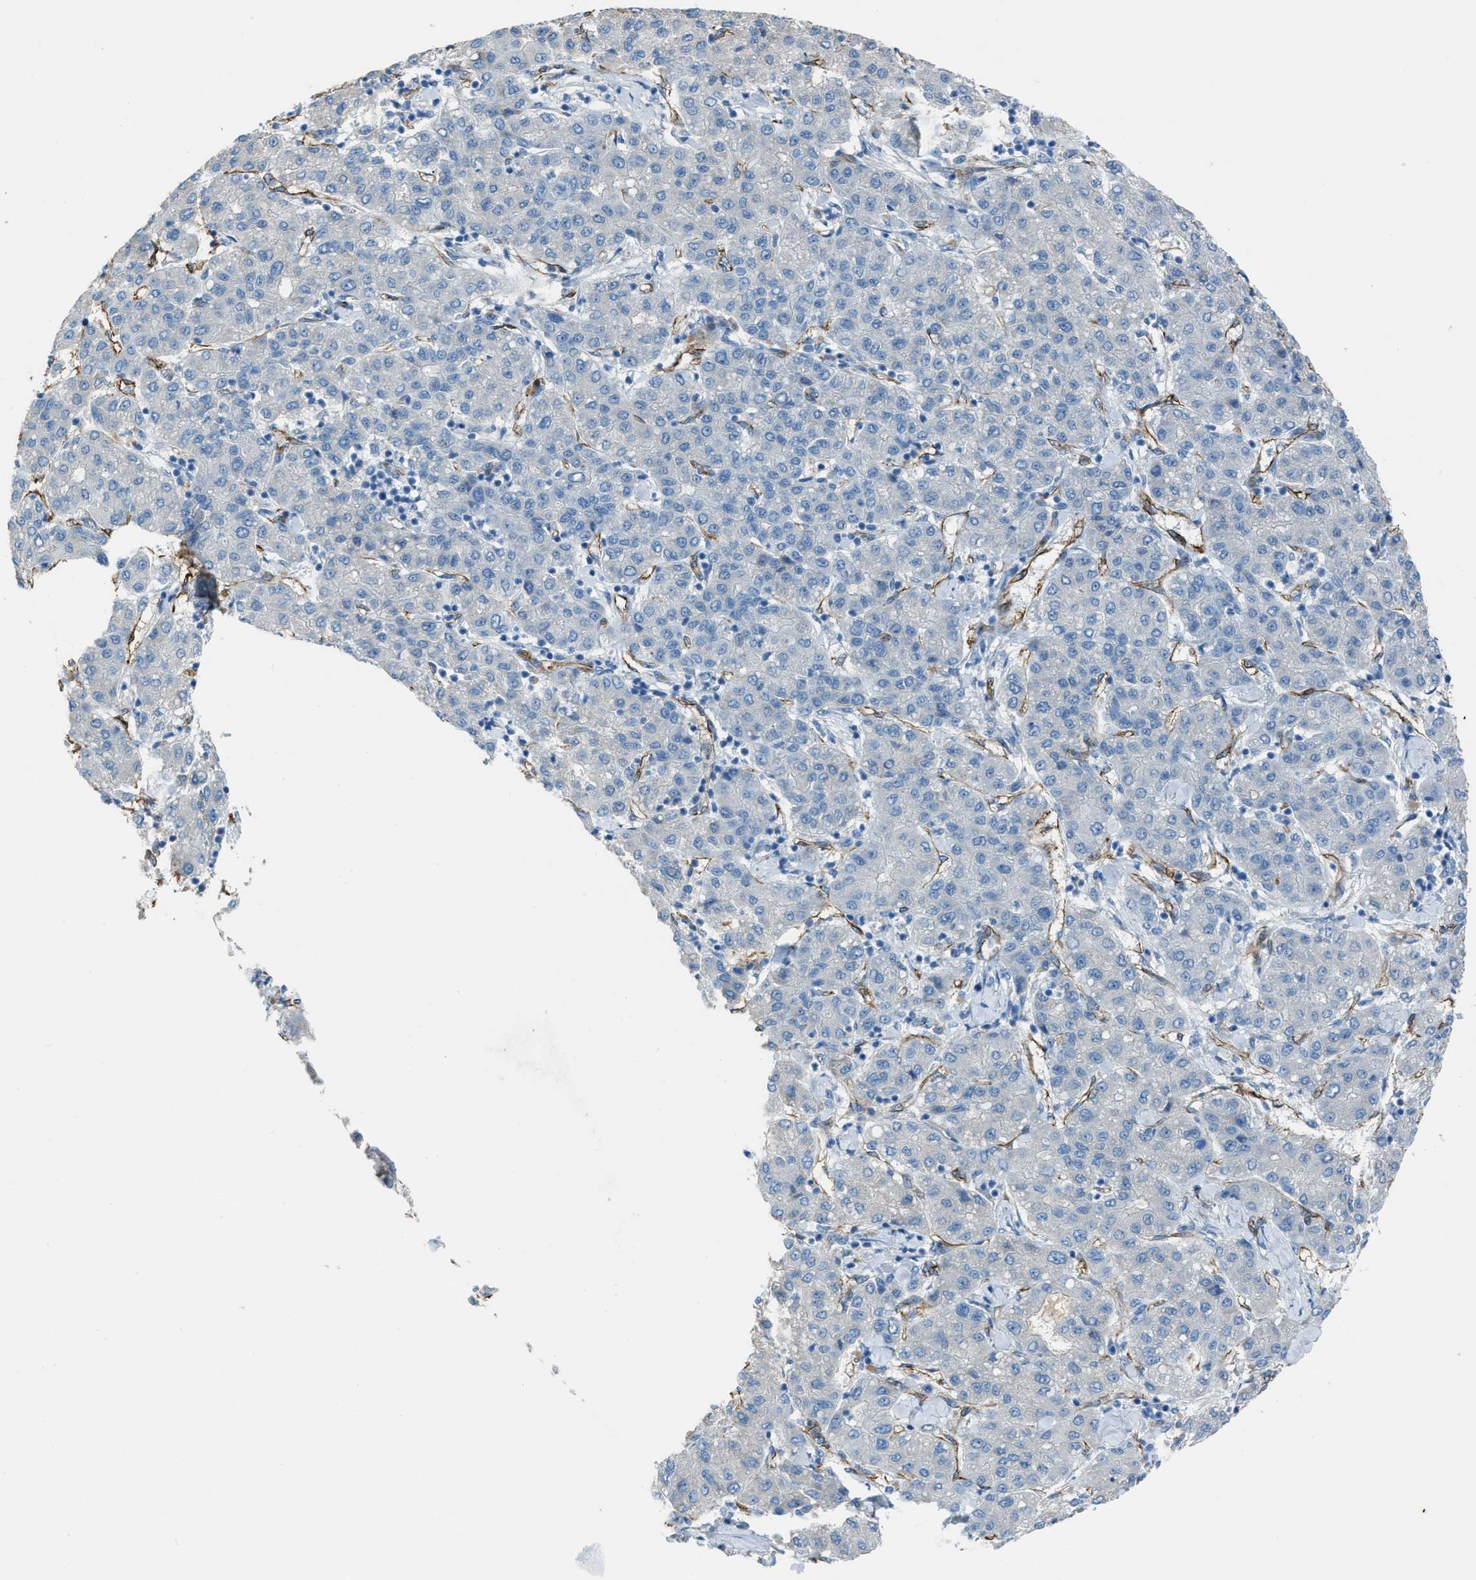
{"staining": {"intensity": "negative", "quantity": "none", "location": "none"}, "tissue": "liver cancer", "cell_type": "Tumor cells", "image_type": "cancer", "snomed": [{"axis": "morphology", "description": "Carcinoma, Hepatocellular, NOS"}, {"axis": "topography", "description": "Liver"}], "caption": "Immunohistochemistry (IHC) image of liver hepatocellular carcinoma stained for a protein (brown), which exhibits no staining in tumor cells. (DAB (3,3'-diaminobenzidine) IHC visualized using brightfield microscopy, high magnification).", "gene": "SLC22A15", "patient": {"sex": "male", "age": 65}}